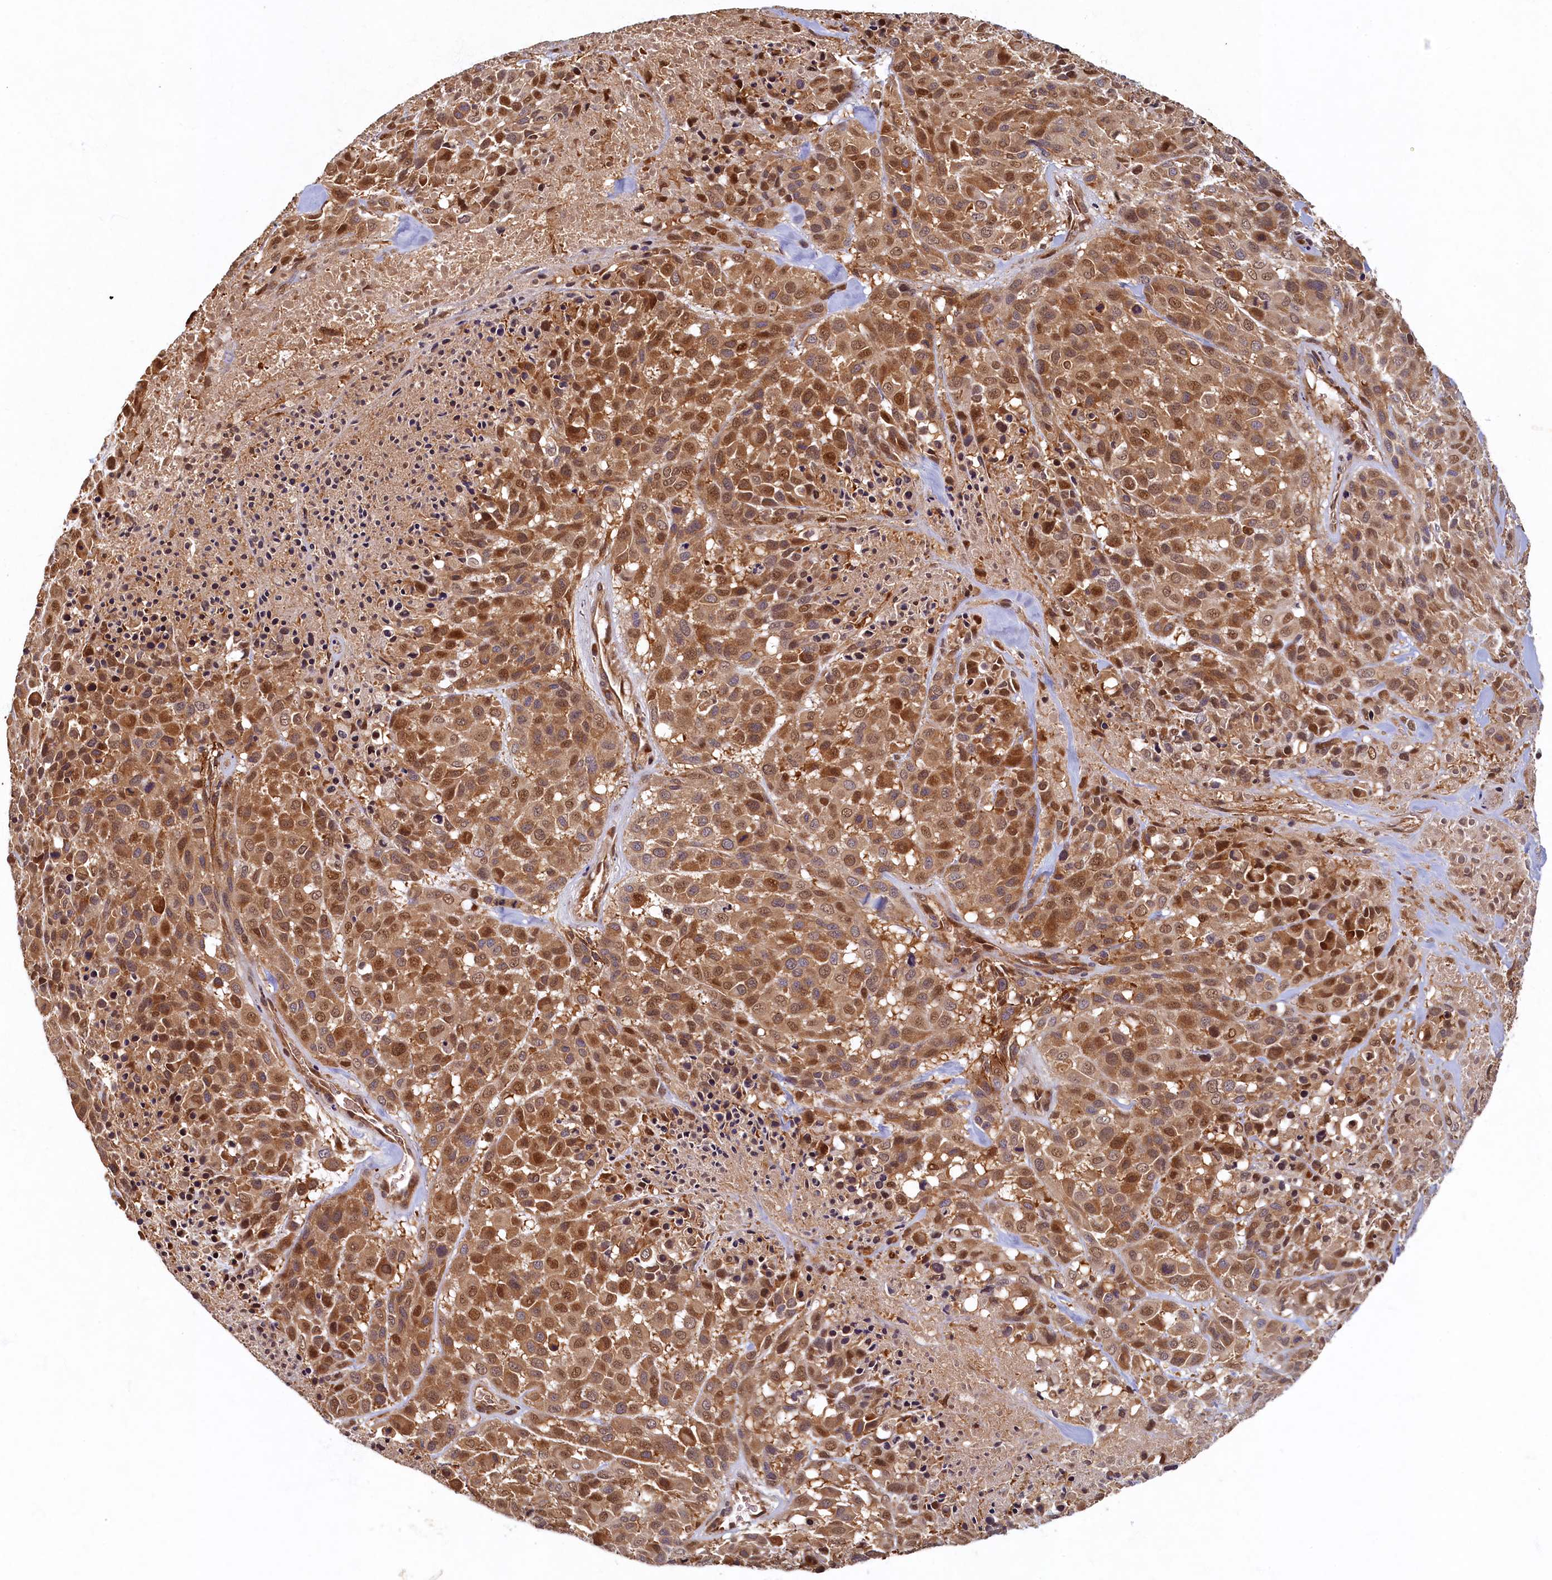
{"staining": {"intensity": "moderate", "quantity": ">75%", "location": "cytoplasmic/membranous,nuclear"}, "tissue": "melanoma", "cell_type": "Tumor cells", "image_type": "cancer", "snomed": [{"axis": "morphology", "description": "Malignant melanoma, Metastatic site"}, {"axis": "topography", "description": "Skin"}], "caption": "The micrograph exhibits immunohistochemical staining of melanoma. There is moderate cytoplasmic/membranous and nuclear positivity is appreciated in approximately >75% of tumor cells.", "gene": "LCMT2", "patient": {"sex": "female", "age": 81}}